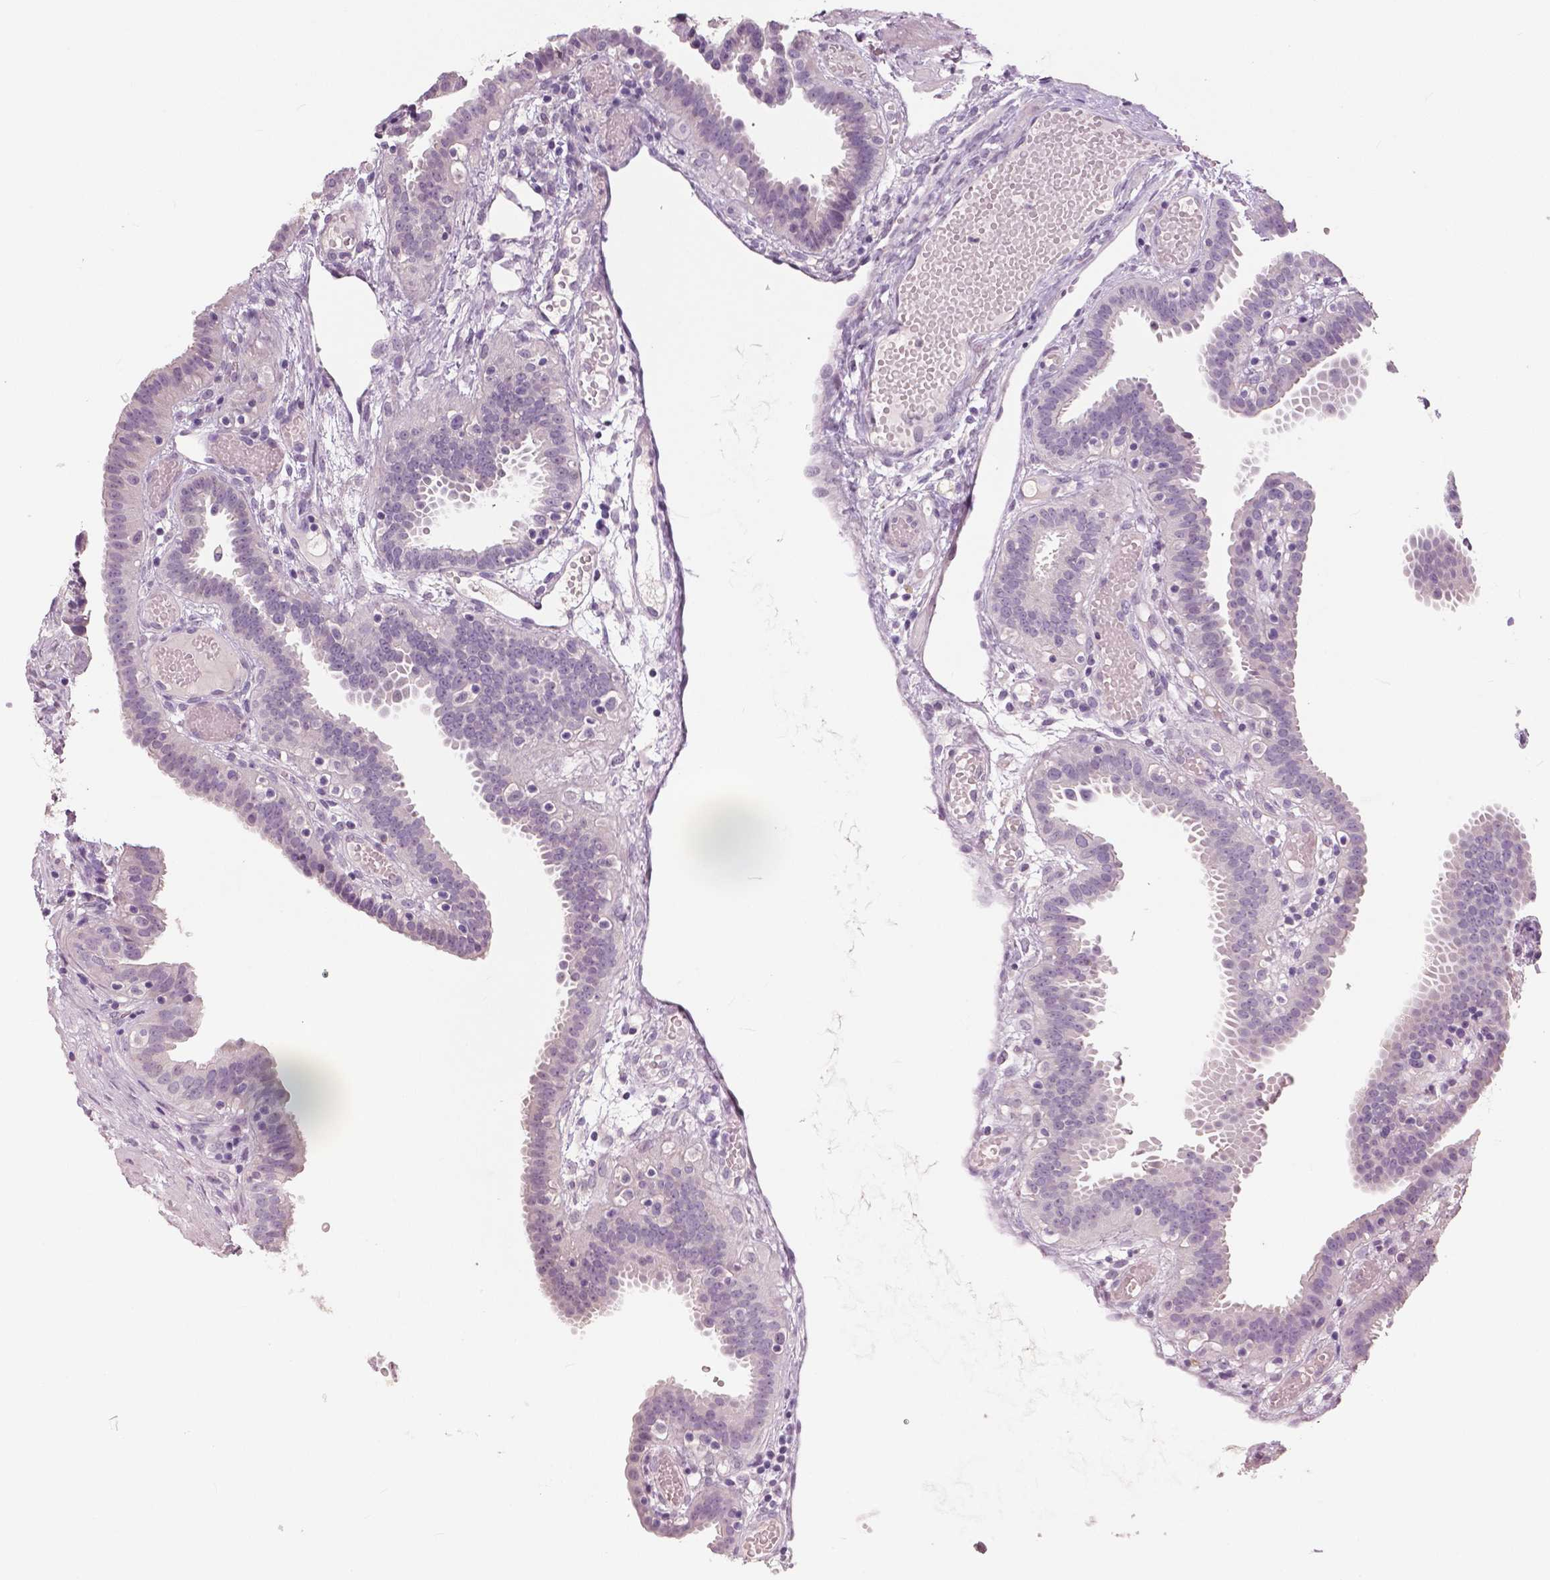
{"staining": {"intensity": "negative", "quantity": "none", "location": "none"}, "tissue": "fallopian tube", "cell_type": "Glandular cells", "image_type": "normal", "snomed": [{"axis": "morphology", "description": "Normal tissue, NOS"}, {"axis": "topography", "description": "Fallopian tube"}], "caption": "Immunohistochemical staining of benign human fallopian tube exhibits no significant staining in glandular cells. The staining is performed using DAB brown chromogen with nuclei counter-stained in using hematoxylin.", "gene": "NECAB1", "patient": {"sex": "female", "age": 37}}